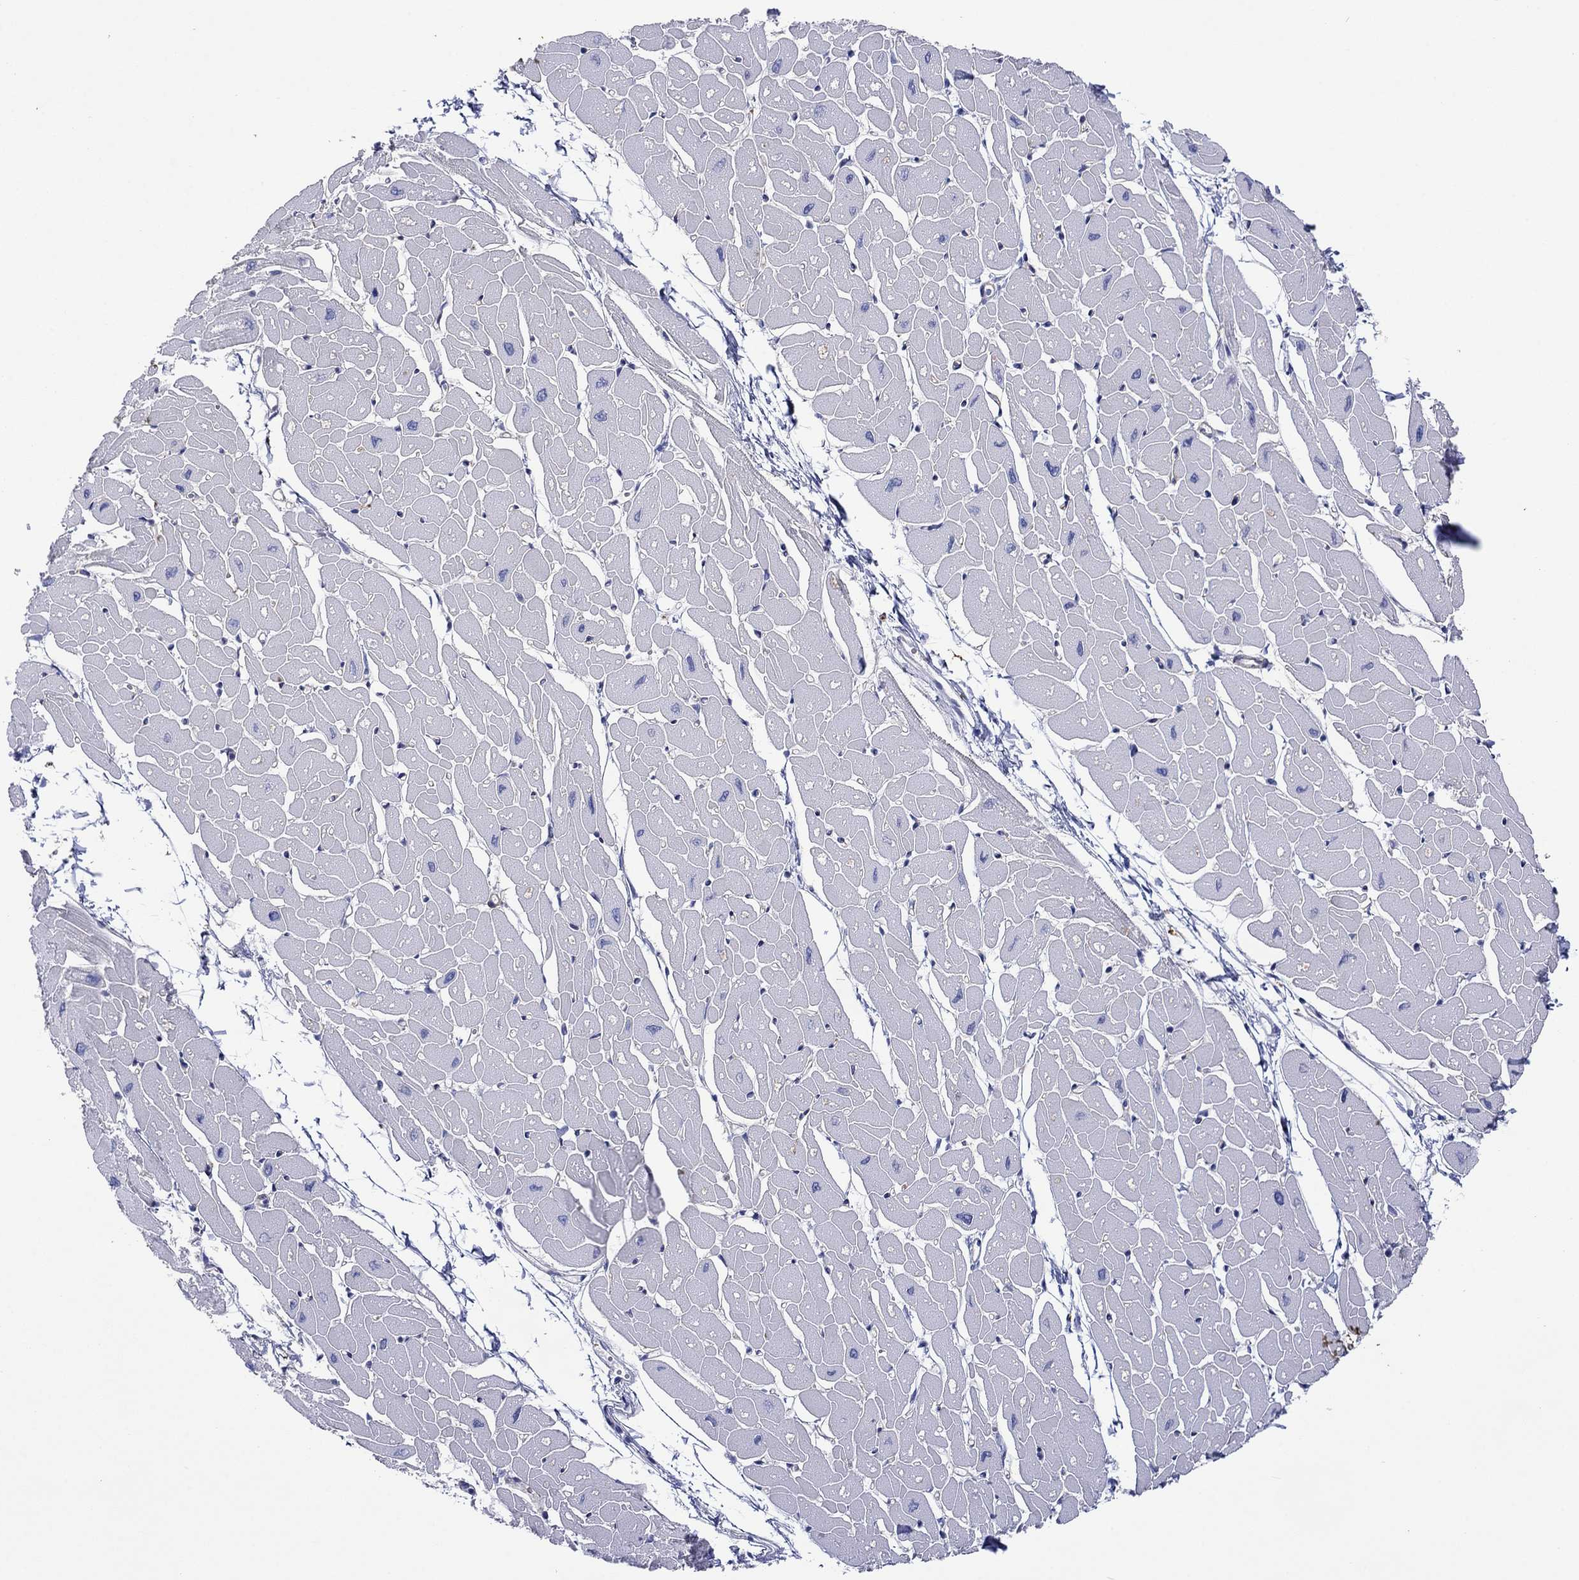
{"staining": {"intensity": "negative", "quantity": "none", "location": "none"}, "tissue": "heart muscle", "cell_type": "Cardiomyocytes", "image_type": "normal", "snomed": [{"axis": "morphology", "description": "Normal tissue, NOS"}, {"axis": "topography", "description": "Heart"}], "caption": "Immunohistochemistry image of unremarkable heart muscle: heart muscle stained with DAB shows no significant protein positivity in cardiomyocytes.", "gene": "TPRN", "patient": {"sex": "male", "age": 57}}